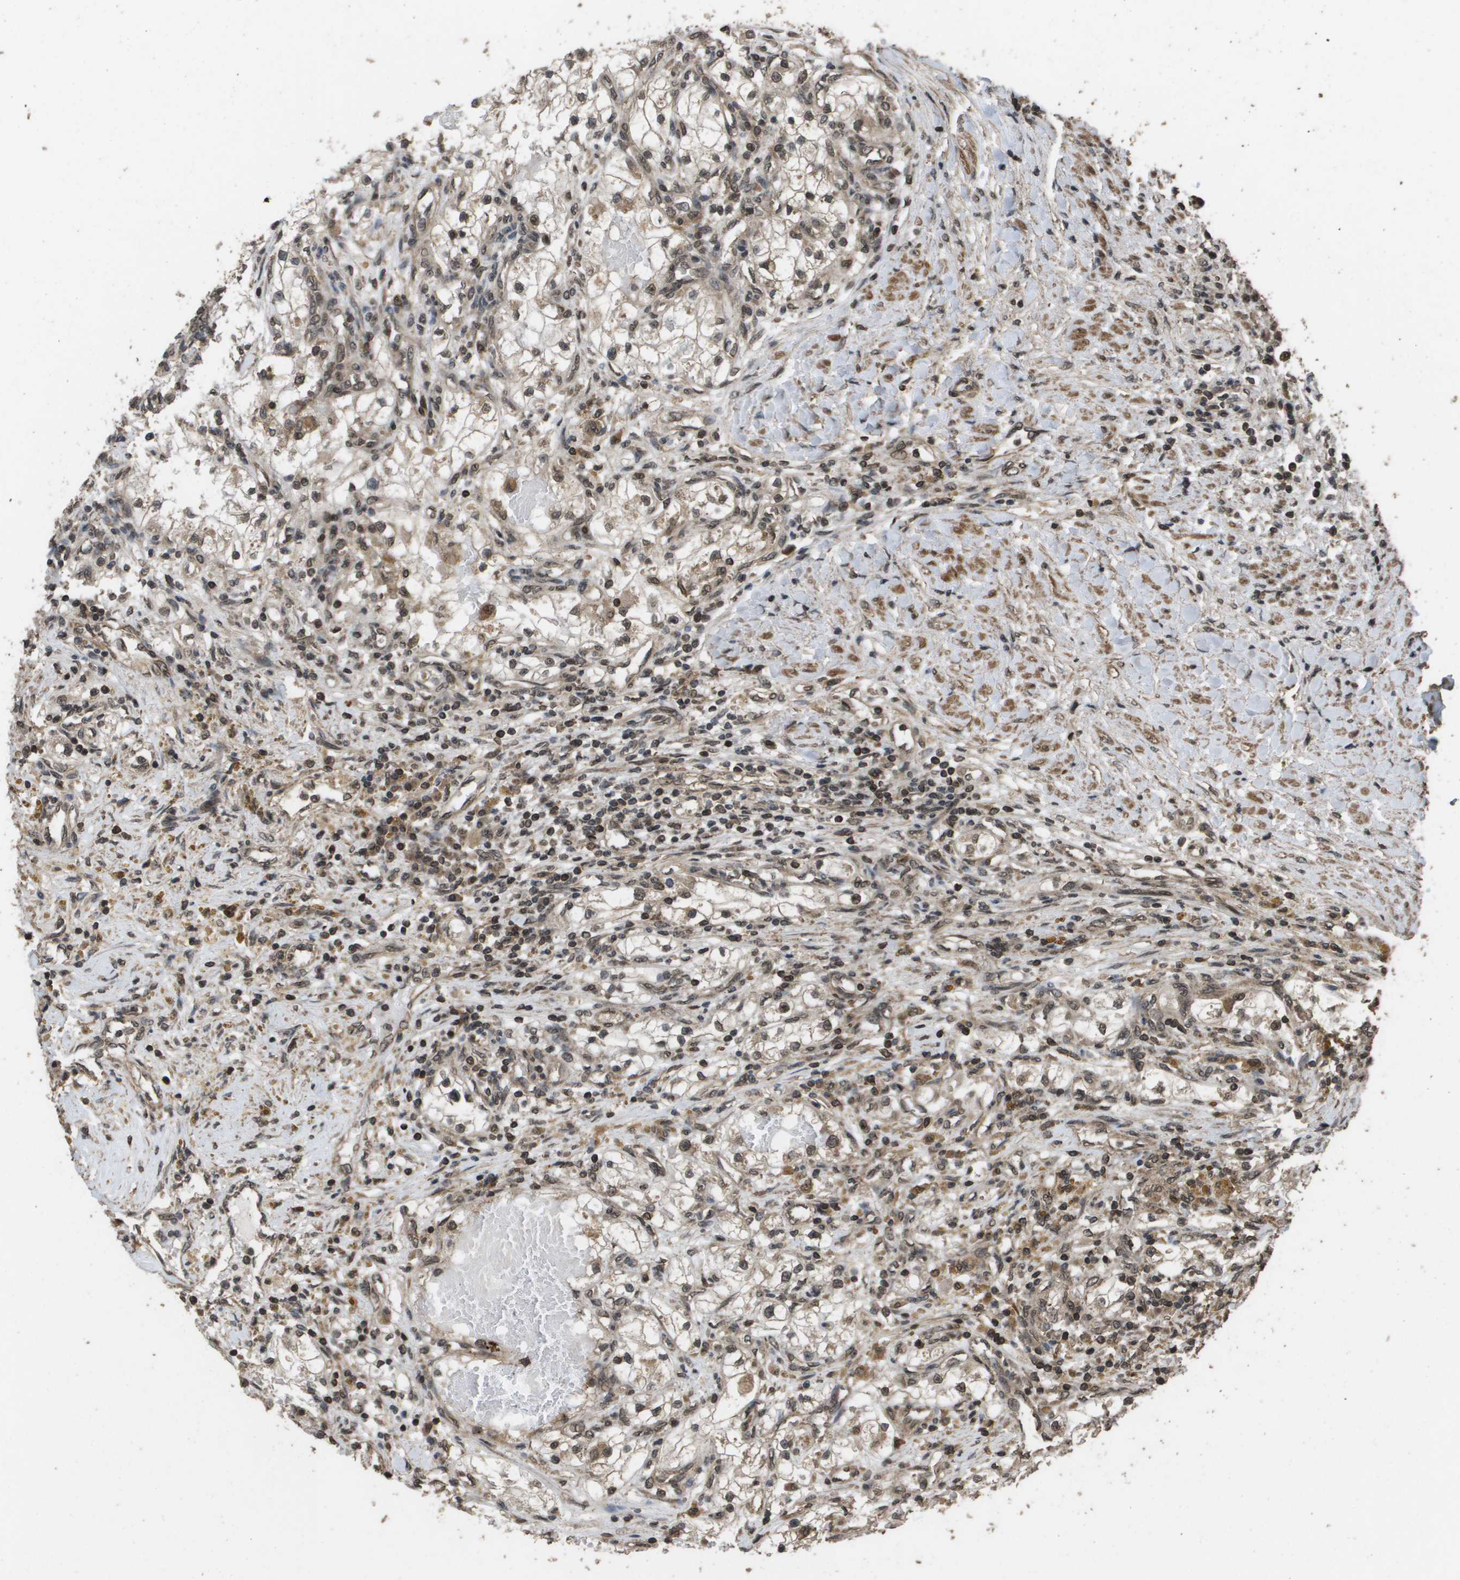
{"staining": {"intensity": "moderate", "quantity": ">75%", "location": "cytoplasmic/membranous,nuclear"}, "tissue": "renal cancer", "cell_type": "Tumor cells", "image_type": "cancer", "snomed": [{"axis": "morphology", "description": "Adenocarcinoma, NOS"}, {"axis": "topography", "description": "Kidney"}], "caption": "IHC (DAB) staining of renal adenocarcinoma exhibits moderate cytoplasmic/membranous and nuclear protein staining in about >75% of tumor cells.", "gene": "AXIN2", "patient": {"sex": "male", "age": 68}}